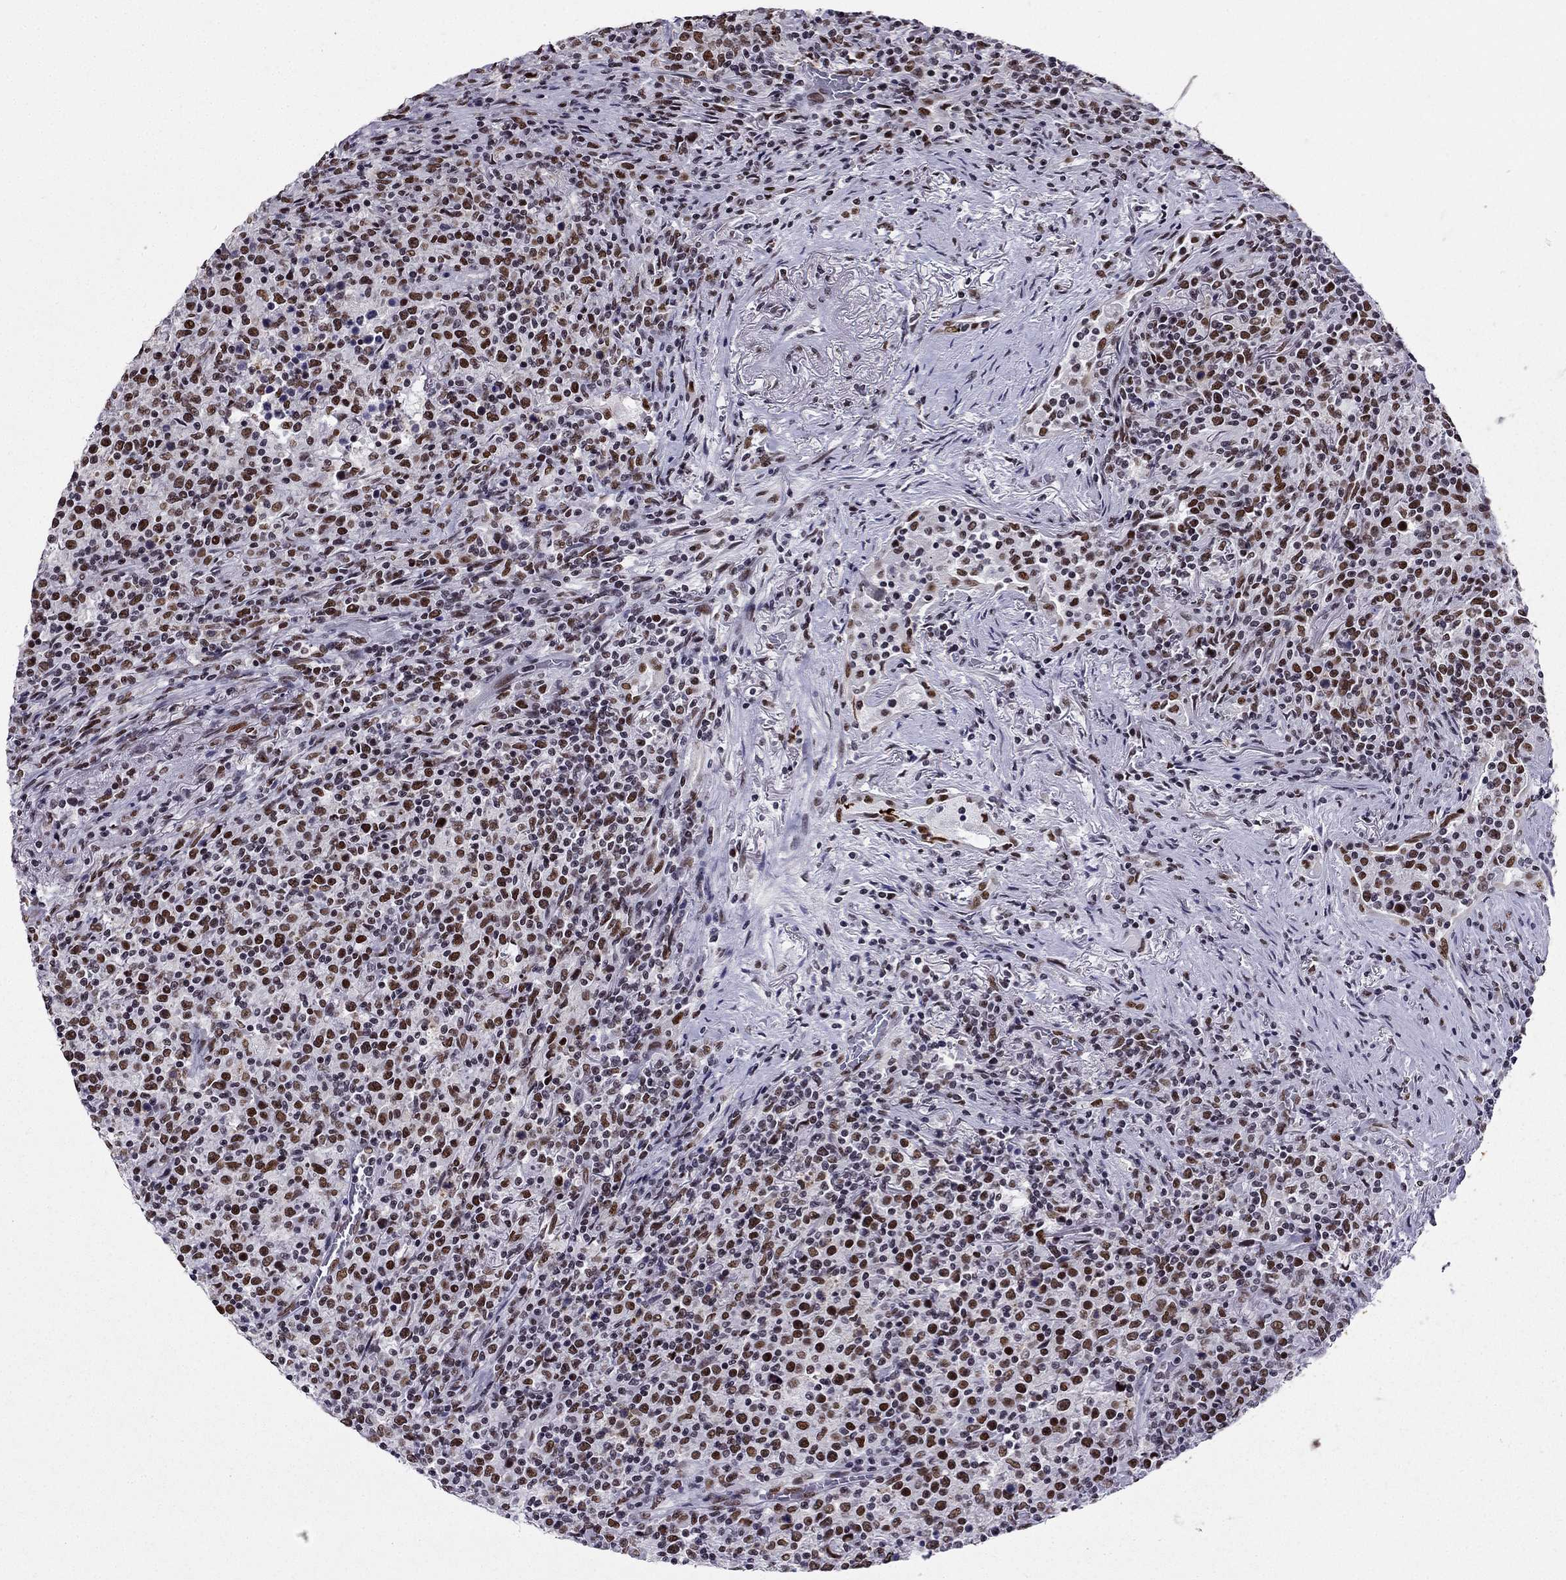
{"staining": {"intensity": "moderate", "quantity": ">75%", "location": "nuclear"}, "tissue": "lymphoma", "cell_type": "Tumor cells", "image_type": "cancer", "snomed": [{"axis": "morphology", "description": "Malignant lymphoma, non-Hodgkin's type, High grade"}, {"axis": "topography", "description": "Lung"}], "caption": "Lymphoma tissue reveals moderate nuclear staining in approximately >75% of tumor cells, visualized by immunohistochemistry. (DAB IHC with brightfield microscopy, high magnification).", "gene": "ZNF420", "patient": {"sex": "male", "age": 79}}